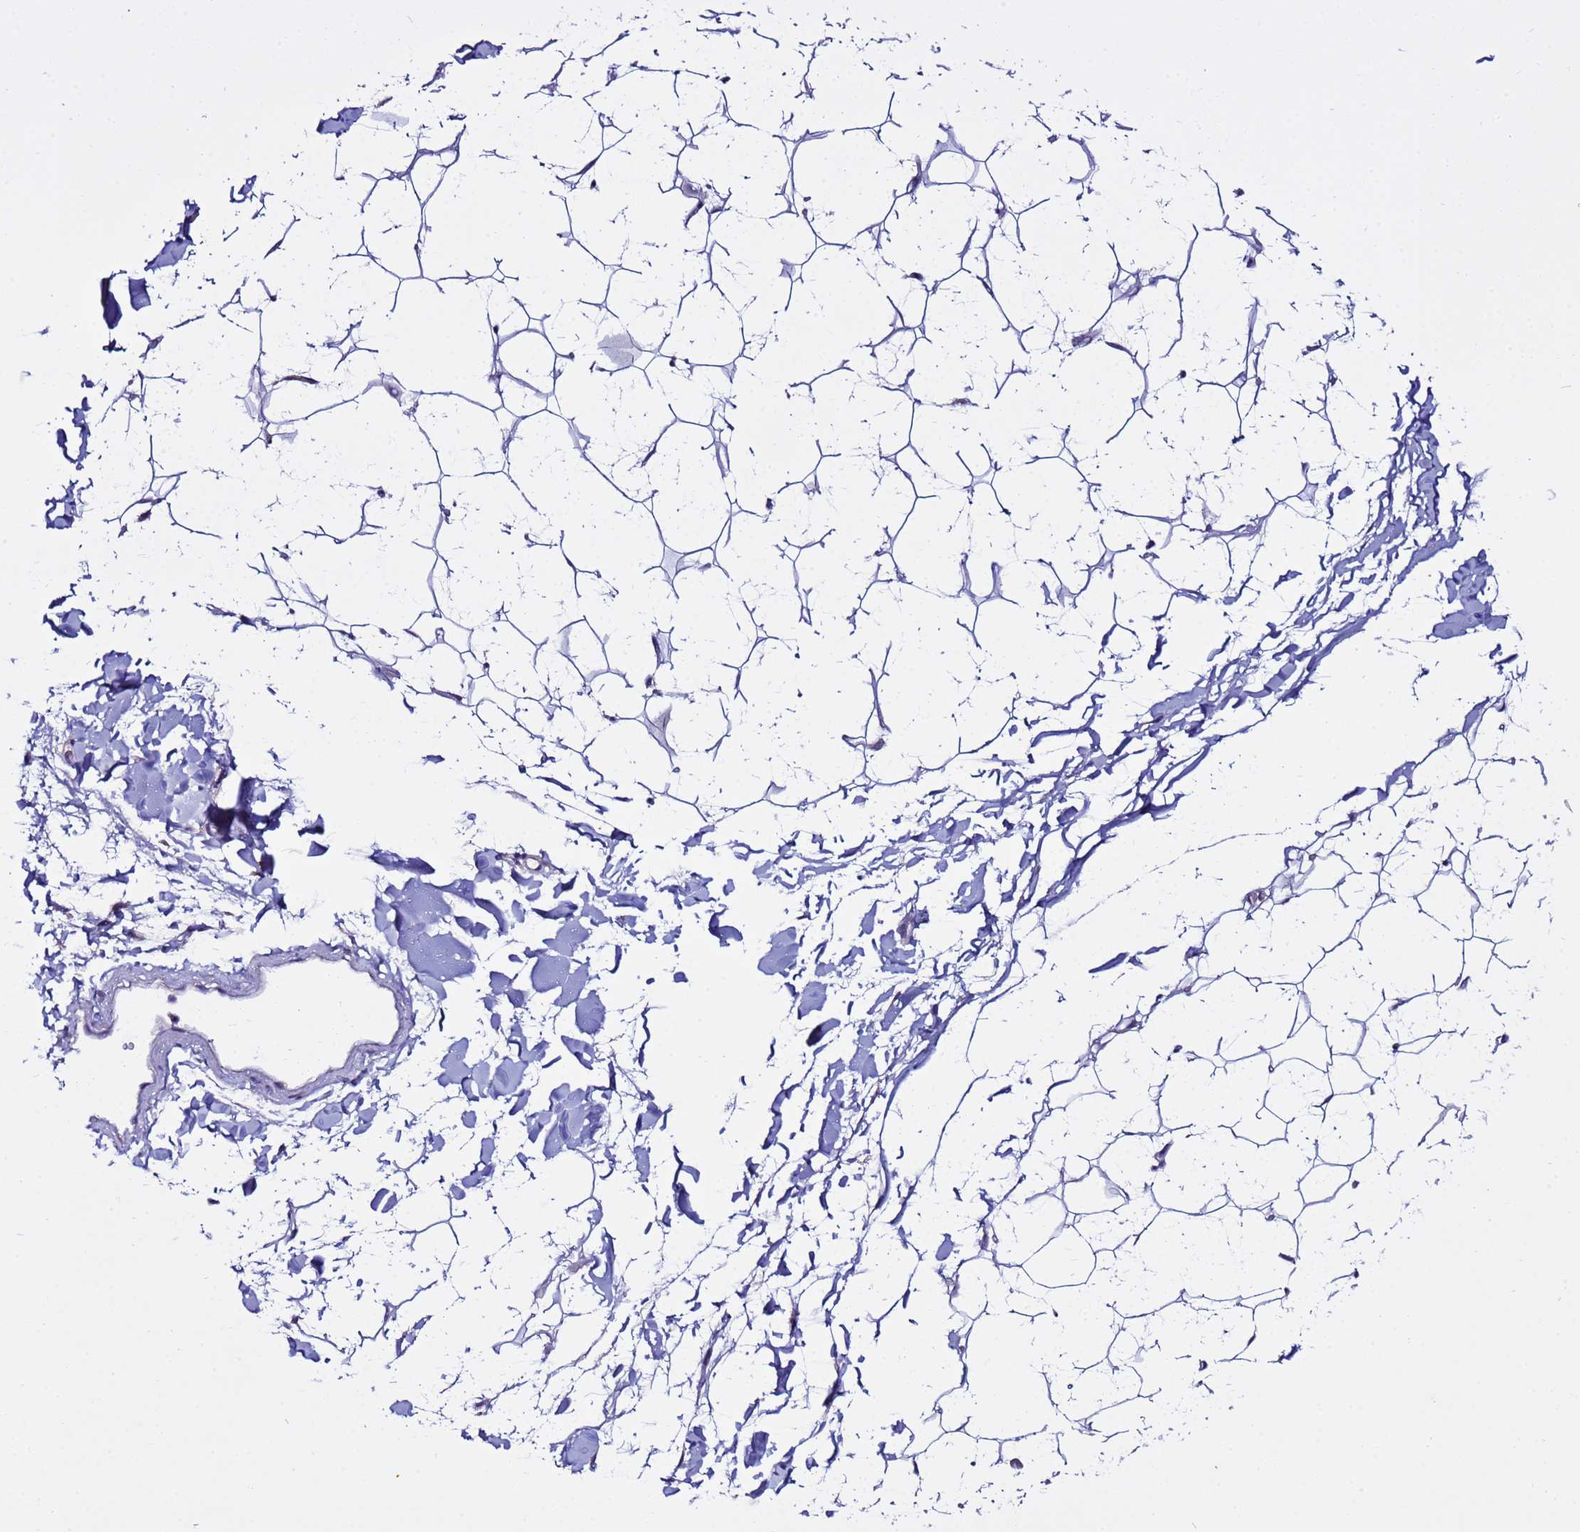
{"staining": {"intensity": "negative", "quantity": "none", "location": "none"}, "tissue": "adipose tissue", "cell_type": "Adipocytes", "image_type": "normal", "snomed": [{"axis": "morphology", "description": "Normal tissue, NOS"}, {"axis": "topography", "description": "Breast"}], "caption": "Immunohistochemical staining of benign human adipose tissue shows no significant expression in adipocytes.", "gene": "IGSF11", "patient": {"sex": "female", "age": 26}}